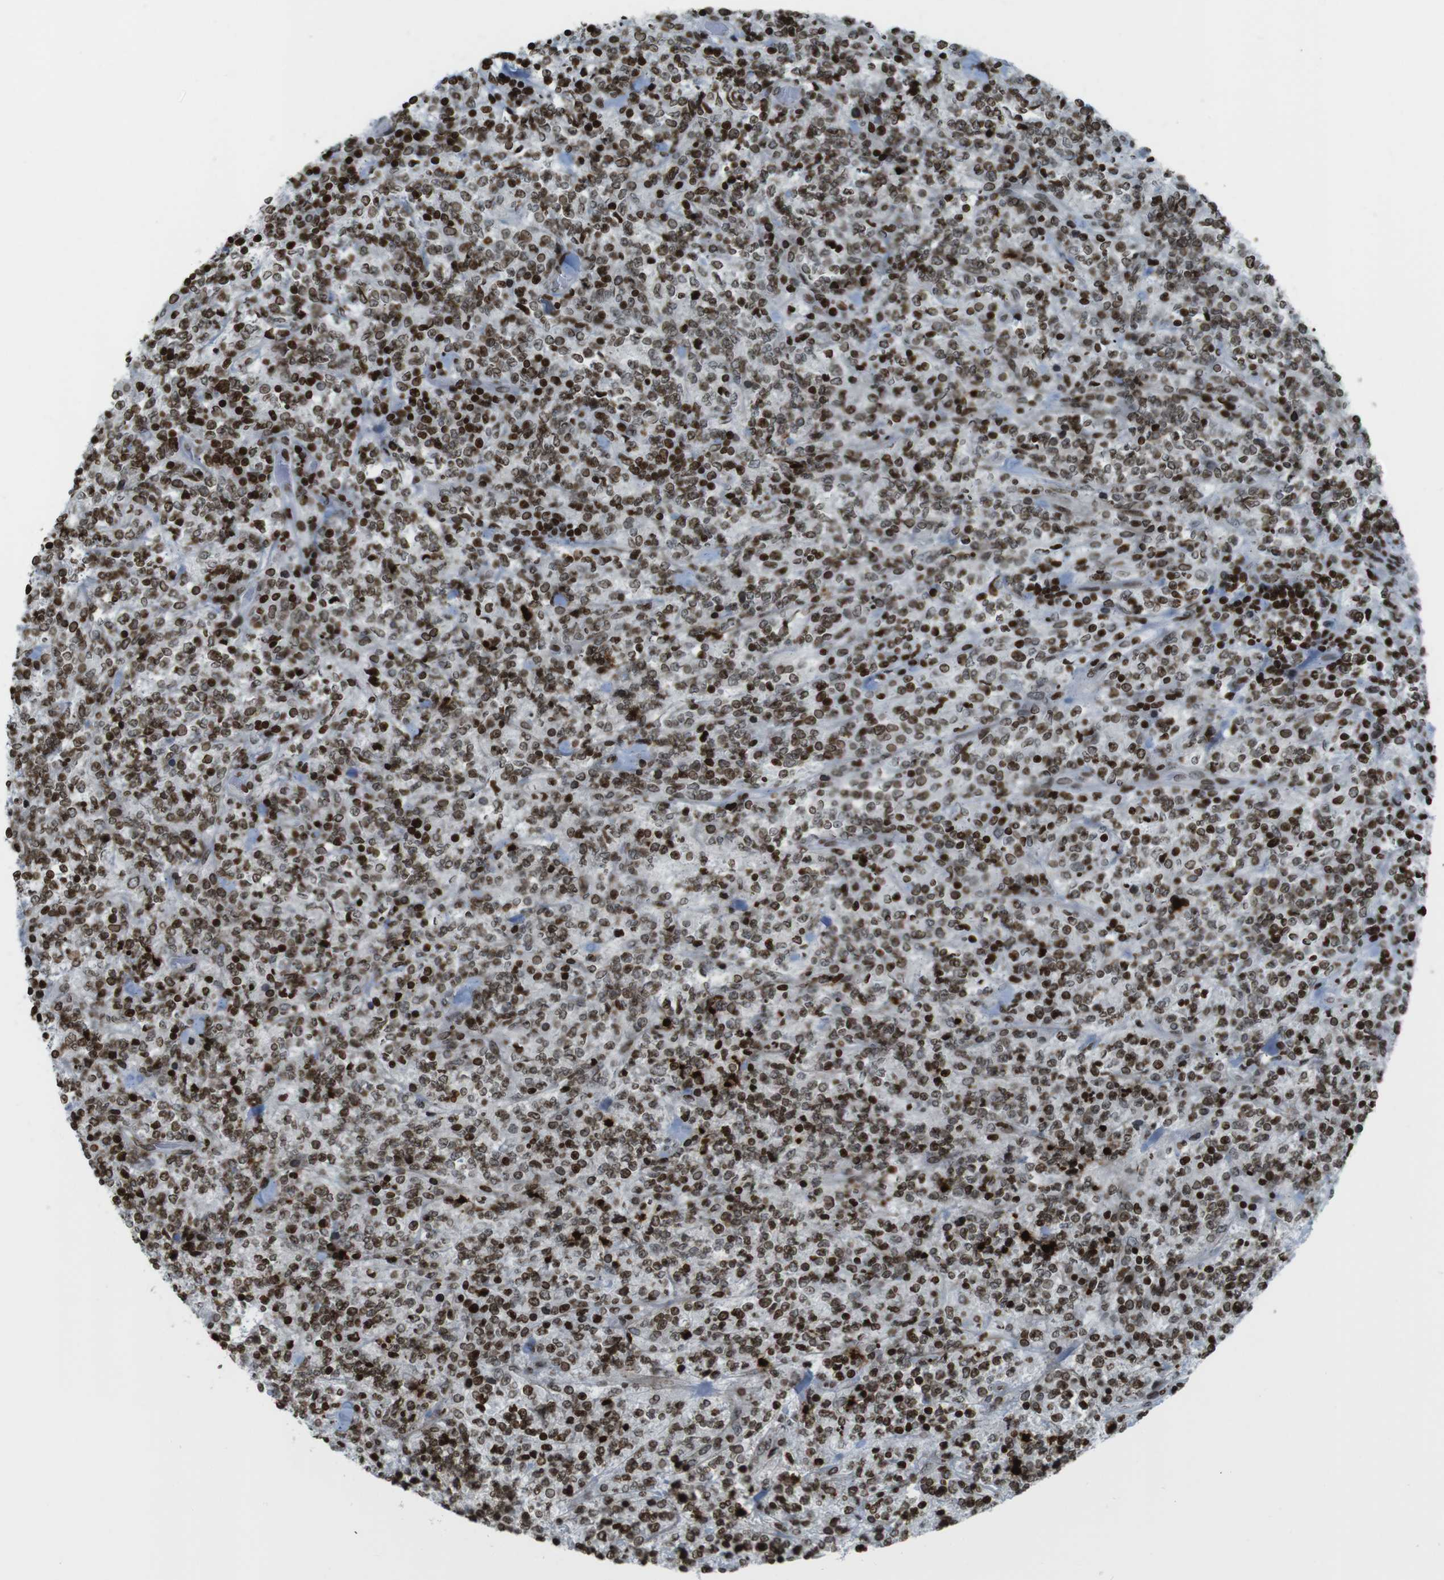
{"staining": {"intensity": "strong", "quantity": ">75%", "location": "nuclear"}, "tissue": "lymphoma", "cell_type": "Tumor cells", "image_type": "cancer", "snomed": [{"axis": "morphology", "description": "Malignant lymphoma, non-Hodgkin's type, High grade"}, {"axis": "topography", "description": "Soft tissue"}], "caption": "Lymphoma stained with a brown dye exhibits strong nuclear positive expression in approximately >75% of tumor cells.", "gene": "H2AC8", "patient": {"sex": "male", "age": 18}}